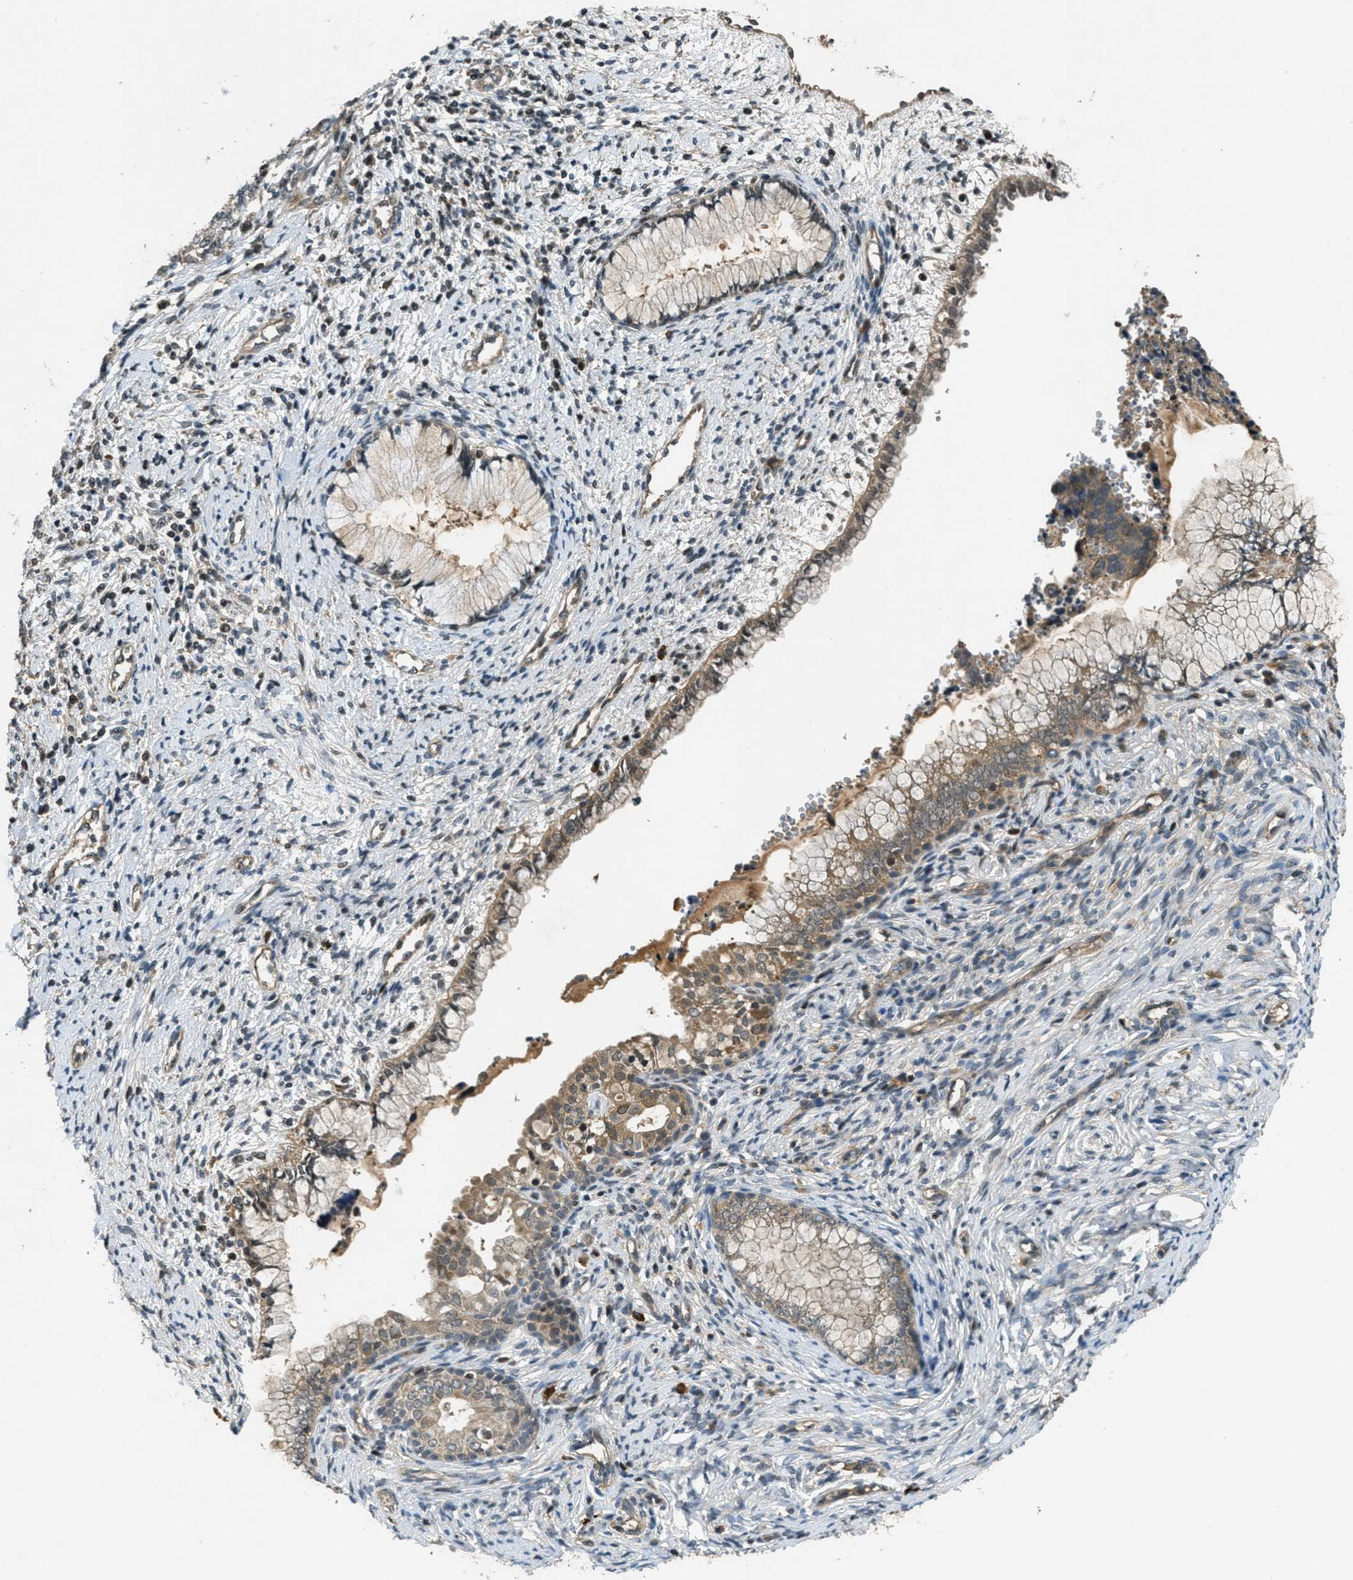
{"staining": {"intensity": "moderate", "quantity": ">75%", "location": "cytoplasmic/membranous"}, "tissue": "cervical cancer", "cell_type": "Tumor cells", "image_type": "cancer", "snomed": [{"axis": "morphology", "description": "Squamous cell carcinoma, NOS"}, {"axis": "topography", "description": "Cervix"}], "caption": "Human squamous cell carcinoma (cervical) stained with a protein marker exhibits moderate staining in tumor cells.", "gene": "DUSP6", "patient": {"sex": "female", "age": 63}}